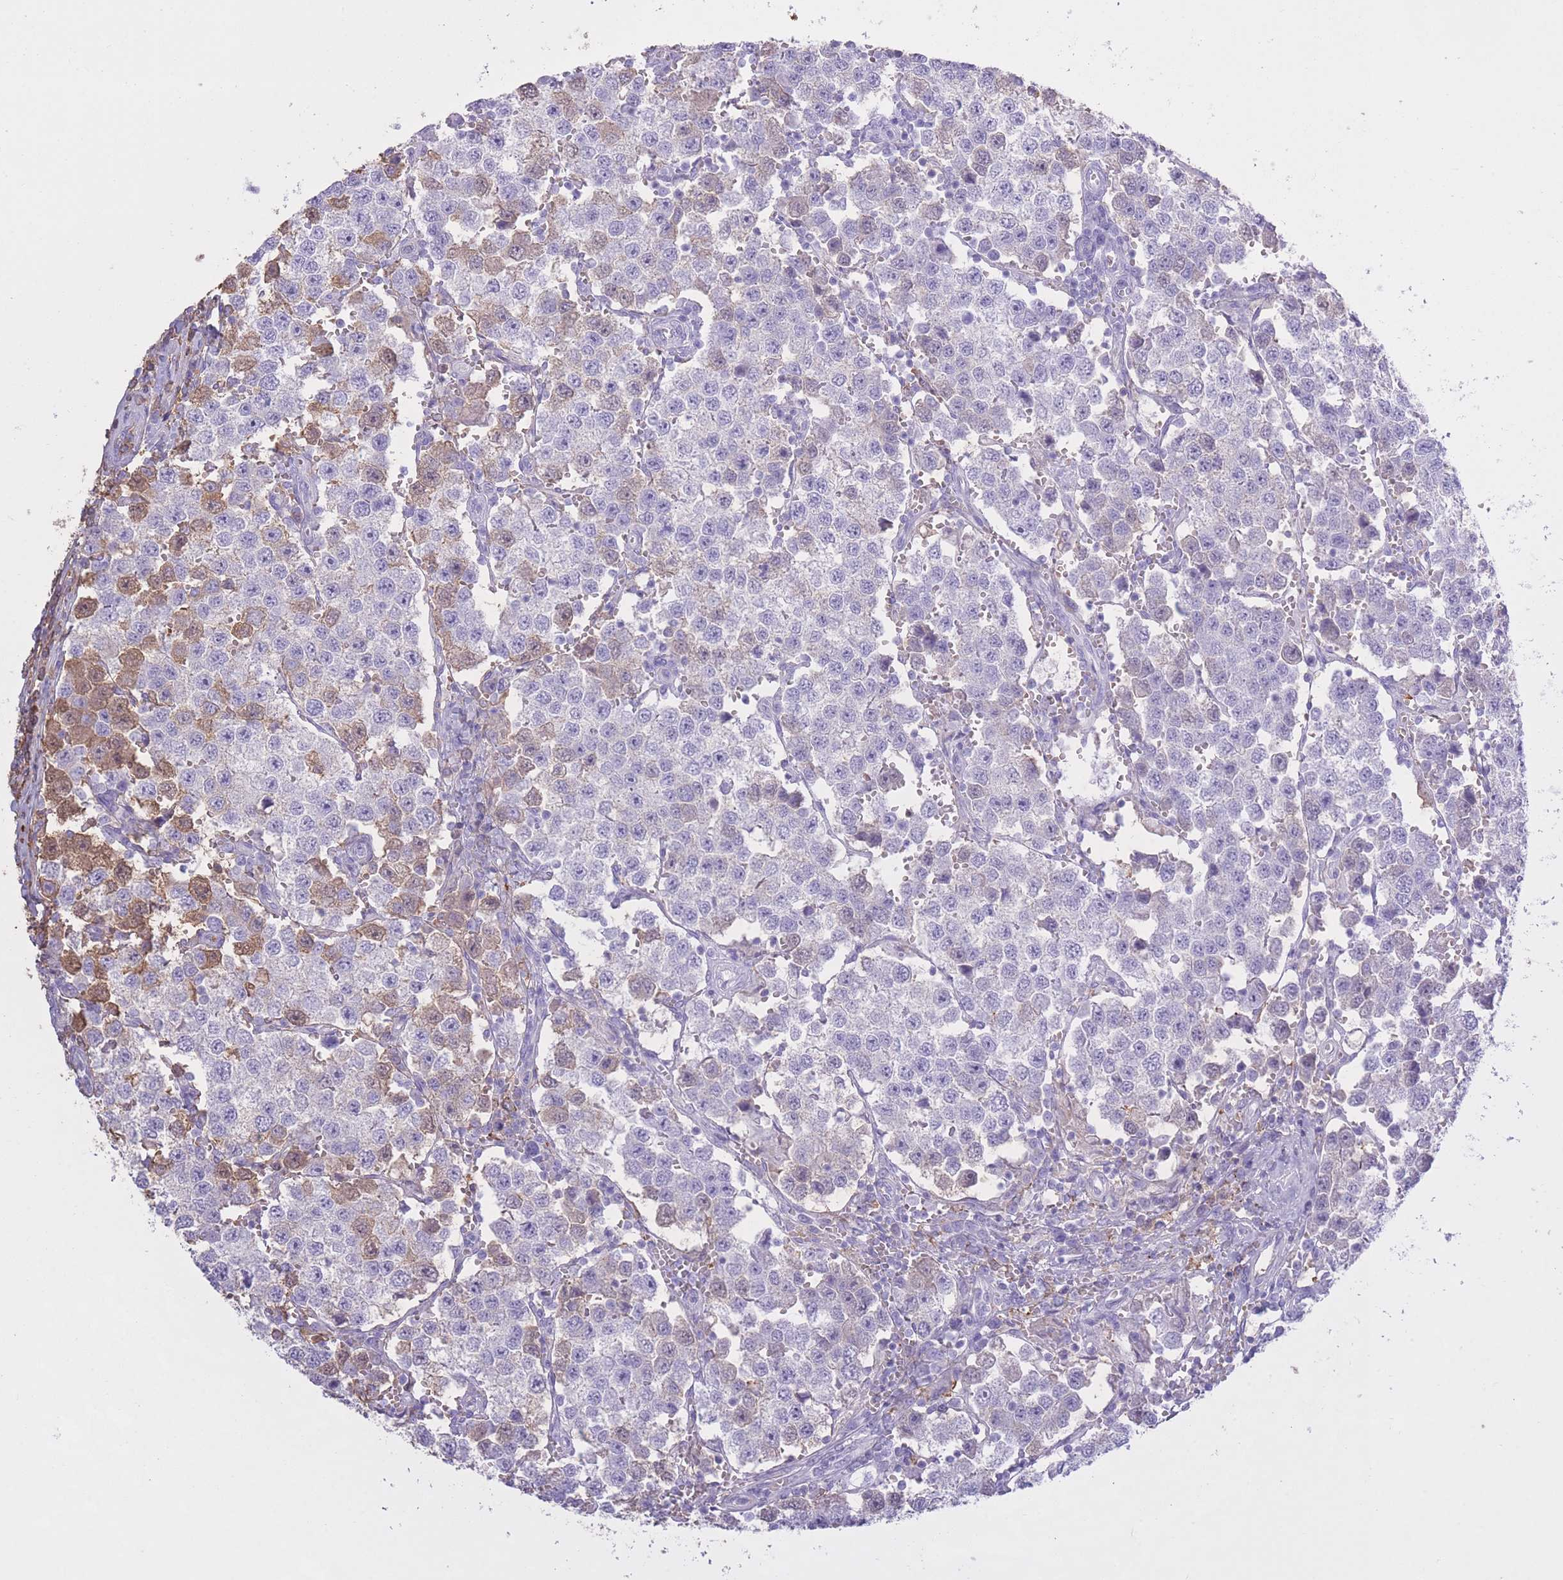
{"staining": {"intensity": "moderate", "quantity": "<25%", "location": "cytoplasmic/membranous,nuclear"}, "tissue": "testis cancer", "cell_type": "Tumor cells", "image_type": "cancer", "snomed": [{"axis": "morphology", "description": "Seminoma, NOS"}, {"axis": "topography", "description": "Testis"}], "caption": "High-magnification brightfield microscopy of testis cancer stained with DAB (brown) and counterstained with hematoxylin (blue). tumor cells exhibit moderate cytoplasmic/membranous and nuclear positivity is present in about<25% of cells.", "gene": "AP3S2", "patient": {"sex": "male", "age": 37}}